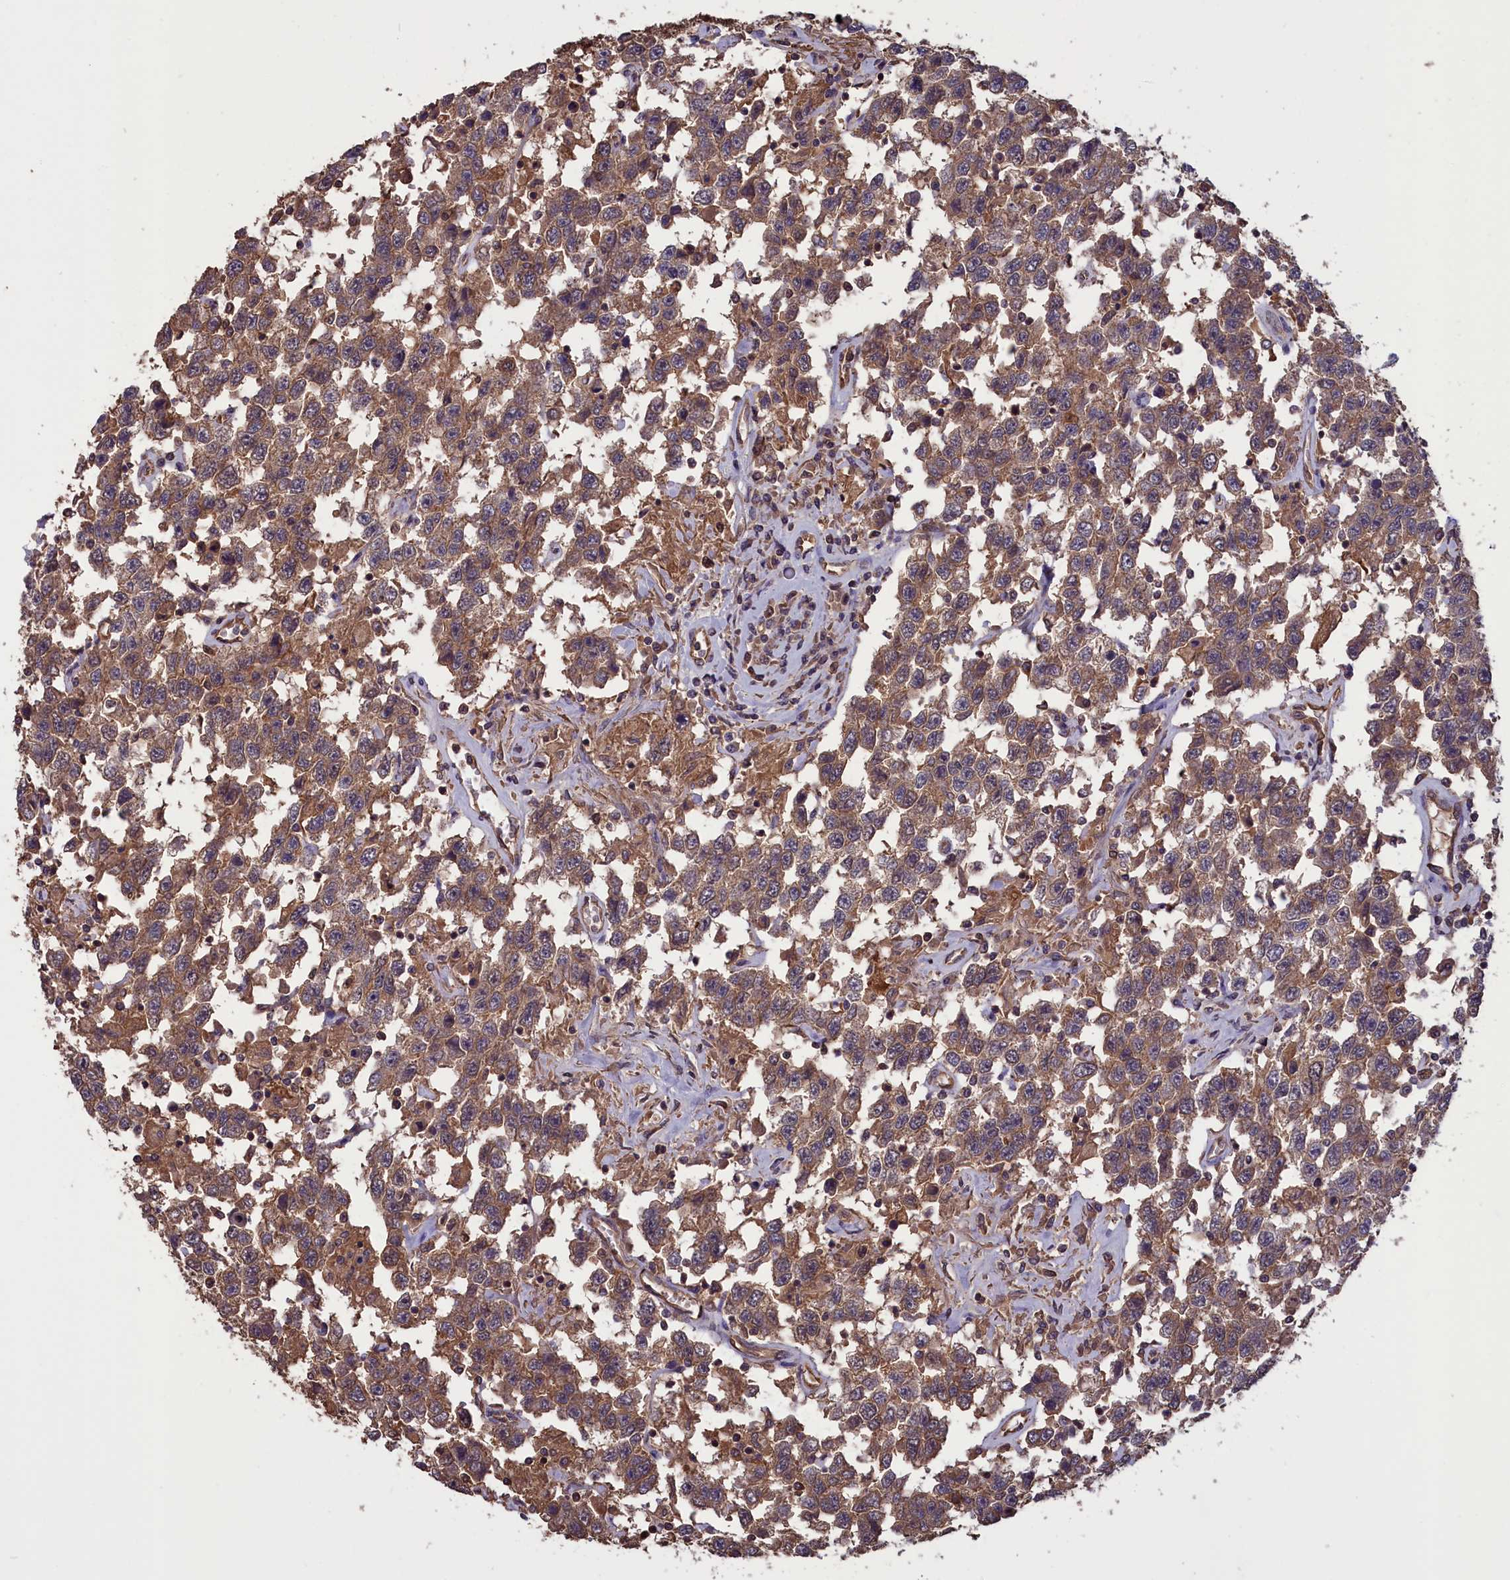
{"staining": {"intensity": "moderate", "quantity": ">75%", "location": "cytoplasmic/membranous"}, "tissue": "testis cancer", "cell_type": "Tumor cells", "image_type": "cancer", "snomed": [{"axis": "morphology", "description": "Seminoma, NOS"}, {"axis": "topography", "description": "Testis"}], "caption": "High-power microscopy captured an IHC micrograph of testis cancer, revealing moderate cytoplasmic/membranous expression in approximately >75% of tumor cells. (Stains: DAB in brown, nuclei in blue, Microscopy: brightfield microscopy at high magnification).", "gene": "DAPK3", "patient": {"sex": "male", "age": 41}}